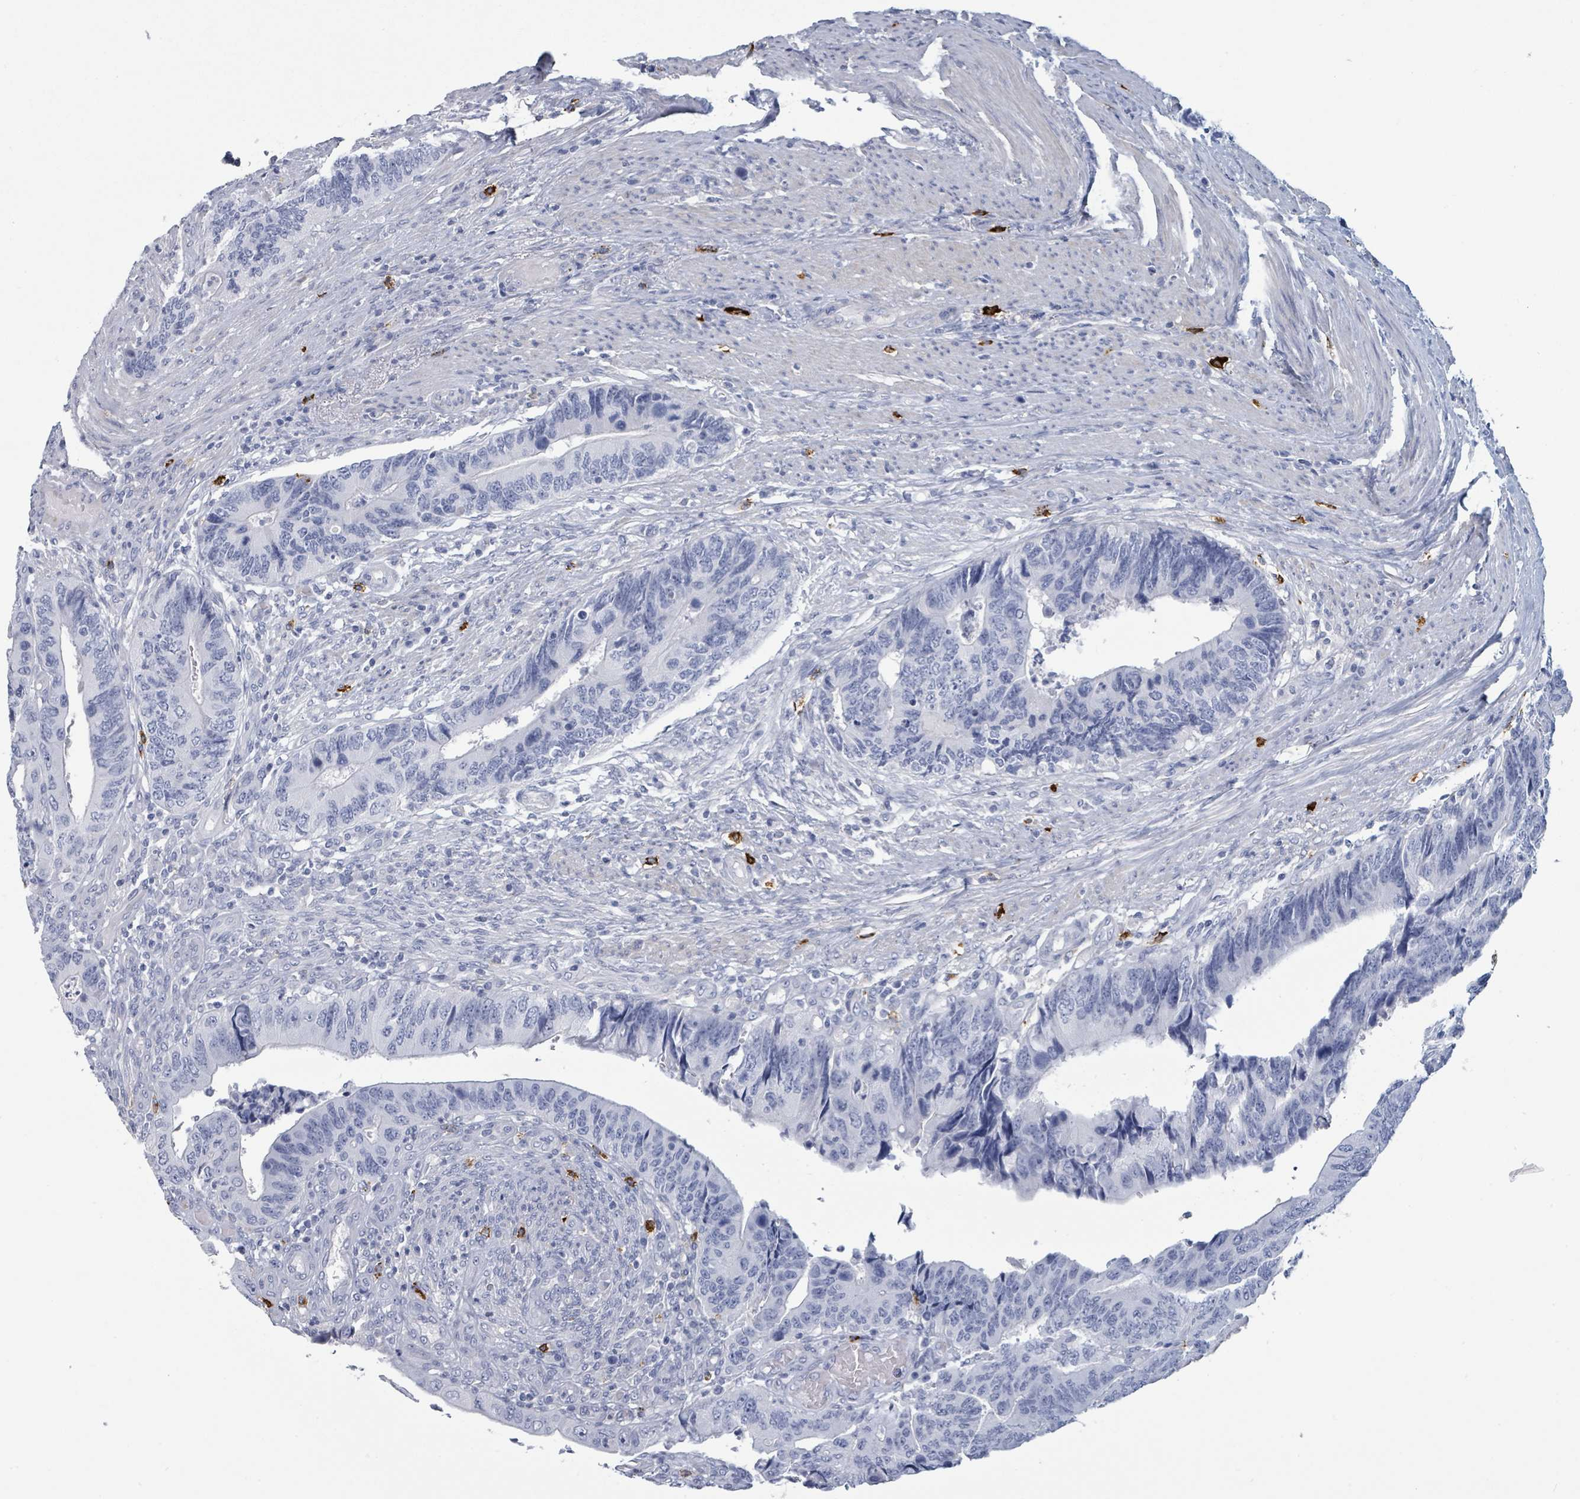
{"staining": {"intensity": "negative", "quantity": "none", "location": "none"}, "tissue": "colorectal cancer", "cell_type": "Tumor cells", "image_type": "cancer", "snomed": [{"axis": "morphology", "description": "Adenocarcinoma, NOS"}, {"axis": "topography", "description": "Colon"}], "caption": "High magnification brightfield microscopy of adenocarcinoma (colorectal) stained with DAB (3,3'-diaminobenzidine) (brown) and counterstained with hematoxylin (blue): tumor cells show no significant expression.", "gene": "VPS13D", "patient": {"sex": "male", "age": 87}}